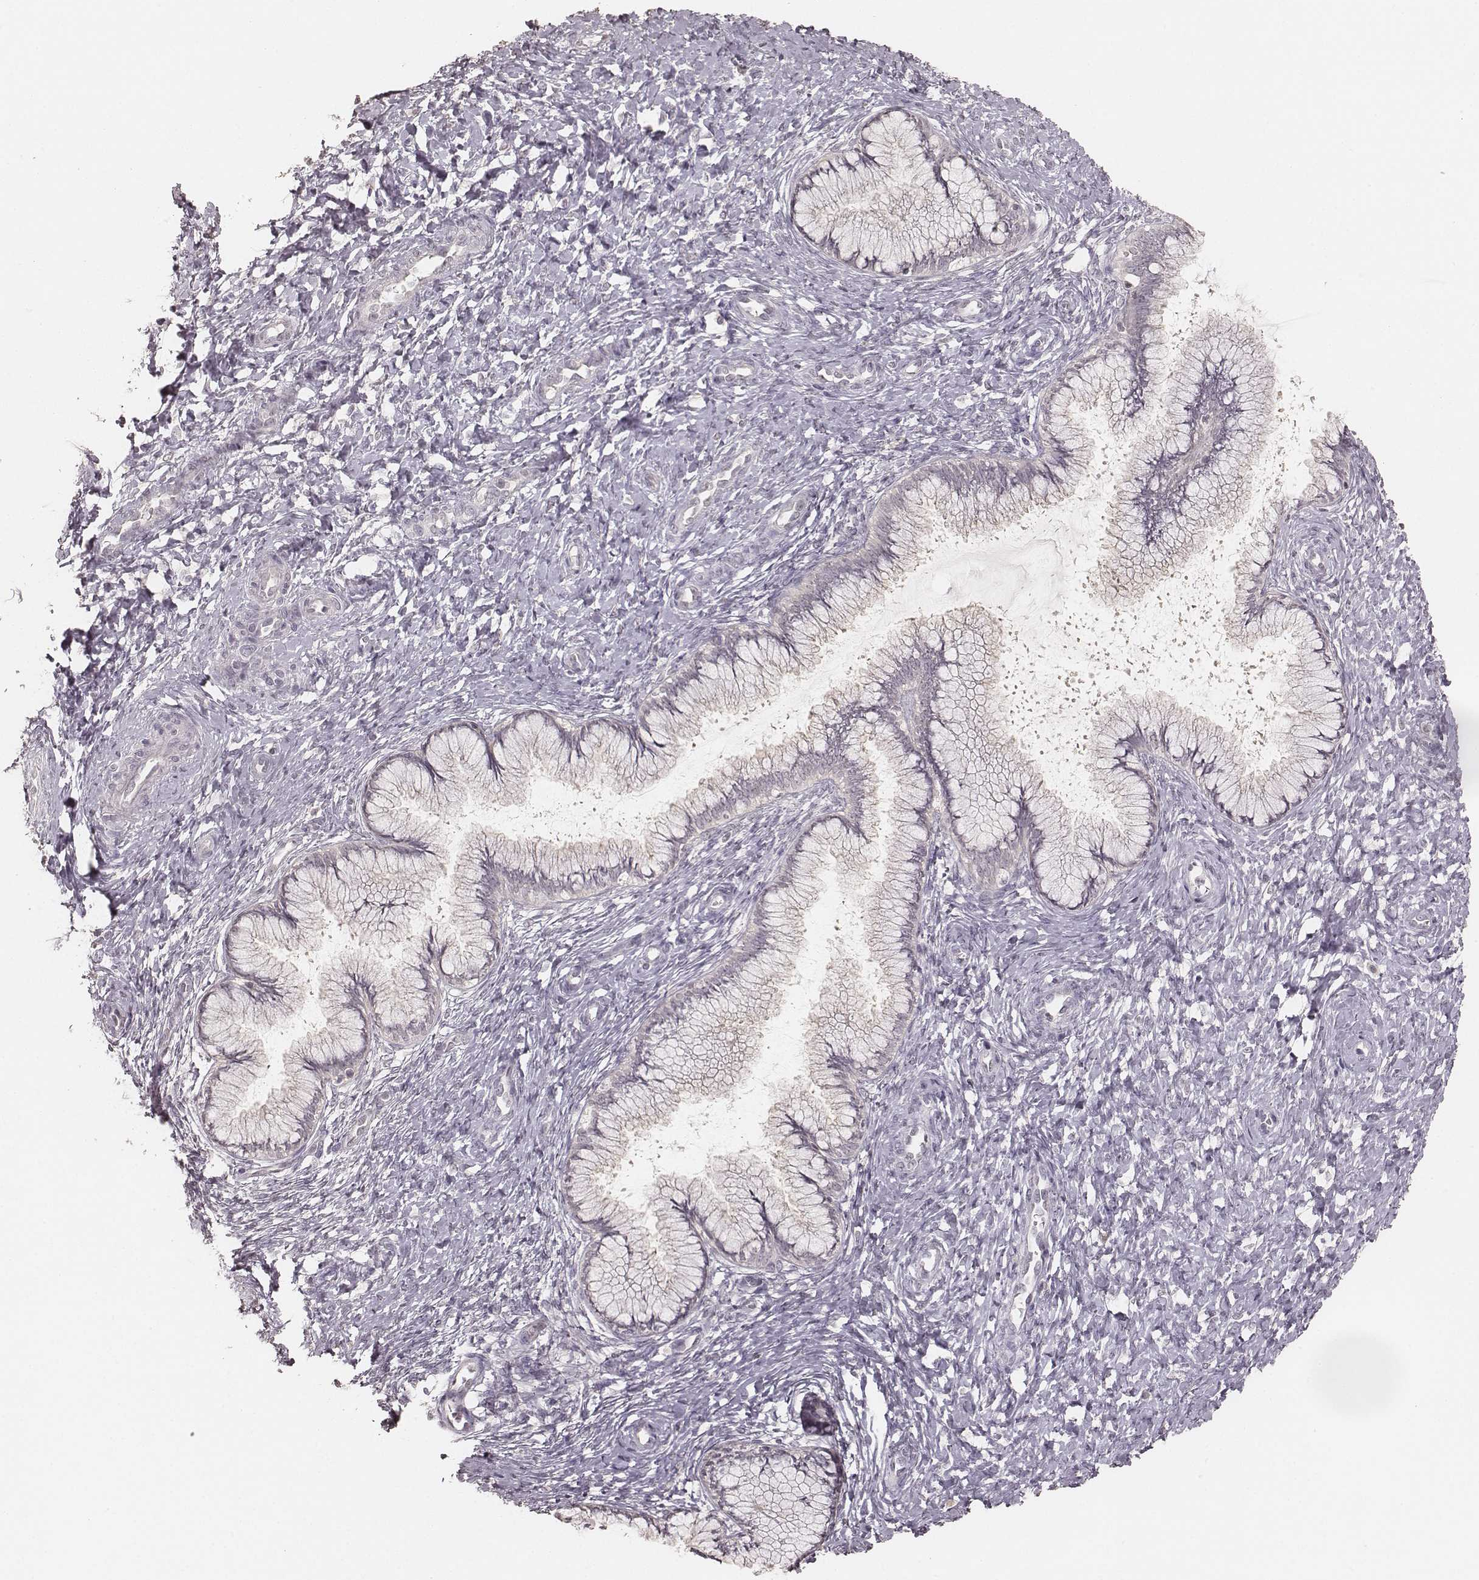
{"staining": {"intensity": "negative", "quantity": "none", "location": "none"}, "tissue": "cervix", "cell_type": "Glandular cells", "image_type": "normal", "snomed": [{"axis": "morphology", "description": "Normal tissue, NOS"}, {"axis": "topography", "description": "Cervix"}], "caption": "This image is of normal cervix stained with immunohistochemistry (IHC) to label a protein in brown with the nuclei are counter-stained blue. There is no positivity in glandular cells.", "gene": "LY6K", "patient": {"sex": "female", "age": 37}}